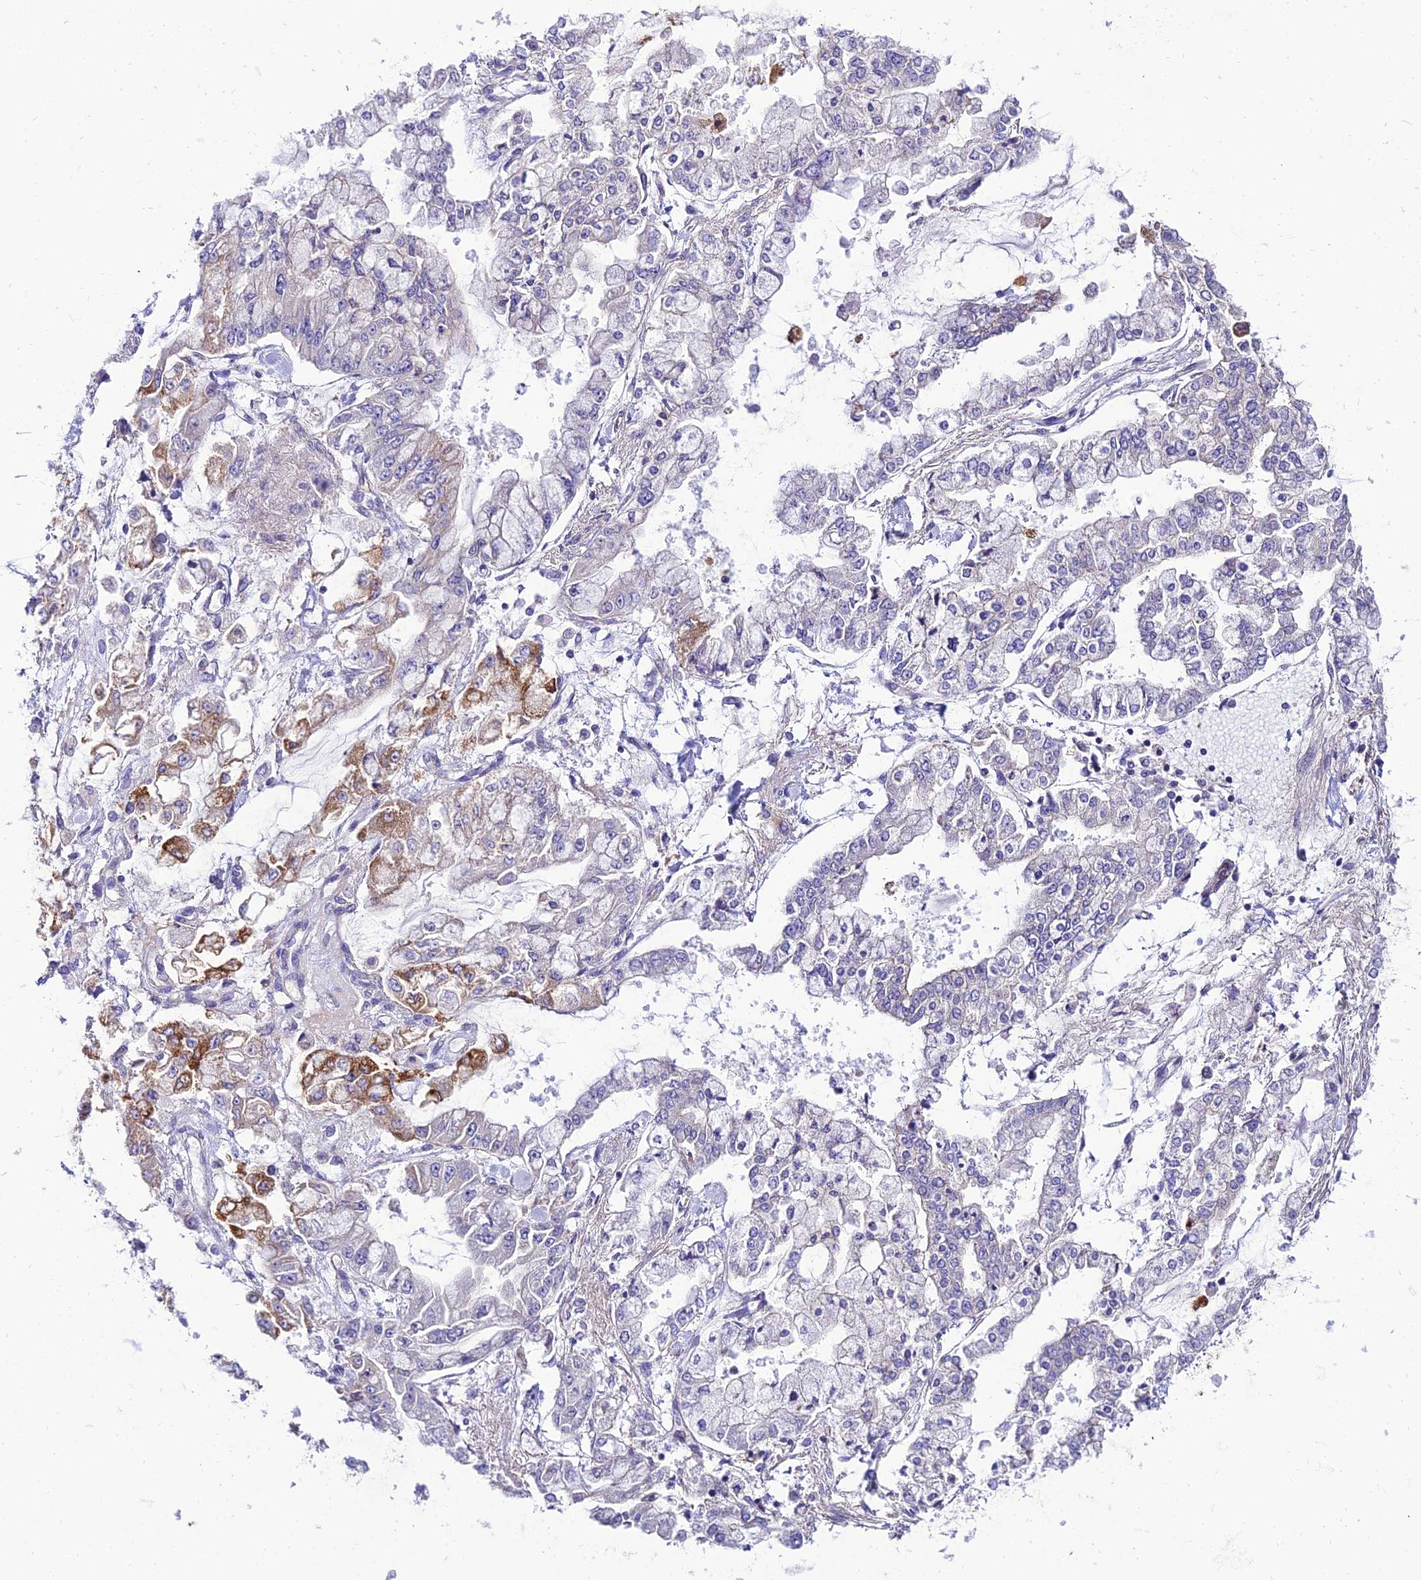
{"staining": {"intensity": "moderate", "quantity": "<25%", "location": "cytoplasmic/membranous"}, "tissue": "stomach cancer", "cell_type": "Tumor cells", "image_type": "cancer", "snomed": [{"axis": "morphology", "description": "Normal tissue, NOS"}, {"axis": "morphology", "description": "Adenocarcinoma, NOS"}, {"axis": "topography", "description": "Stomach, upper"}, {"axis": "topography", "description": "Stomach"}], "caption": "A low amount of moderate cytoplasmic/membranous expression is seen in approximately <25% of tumor cells in adenocarcinoma (stomach) tissue.", "gene": "SHQ1", "patient": {"sex": "male", "age": 76}}